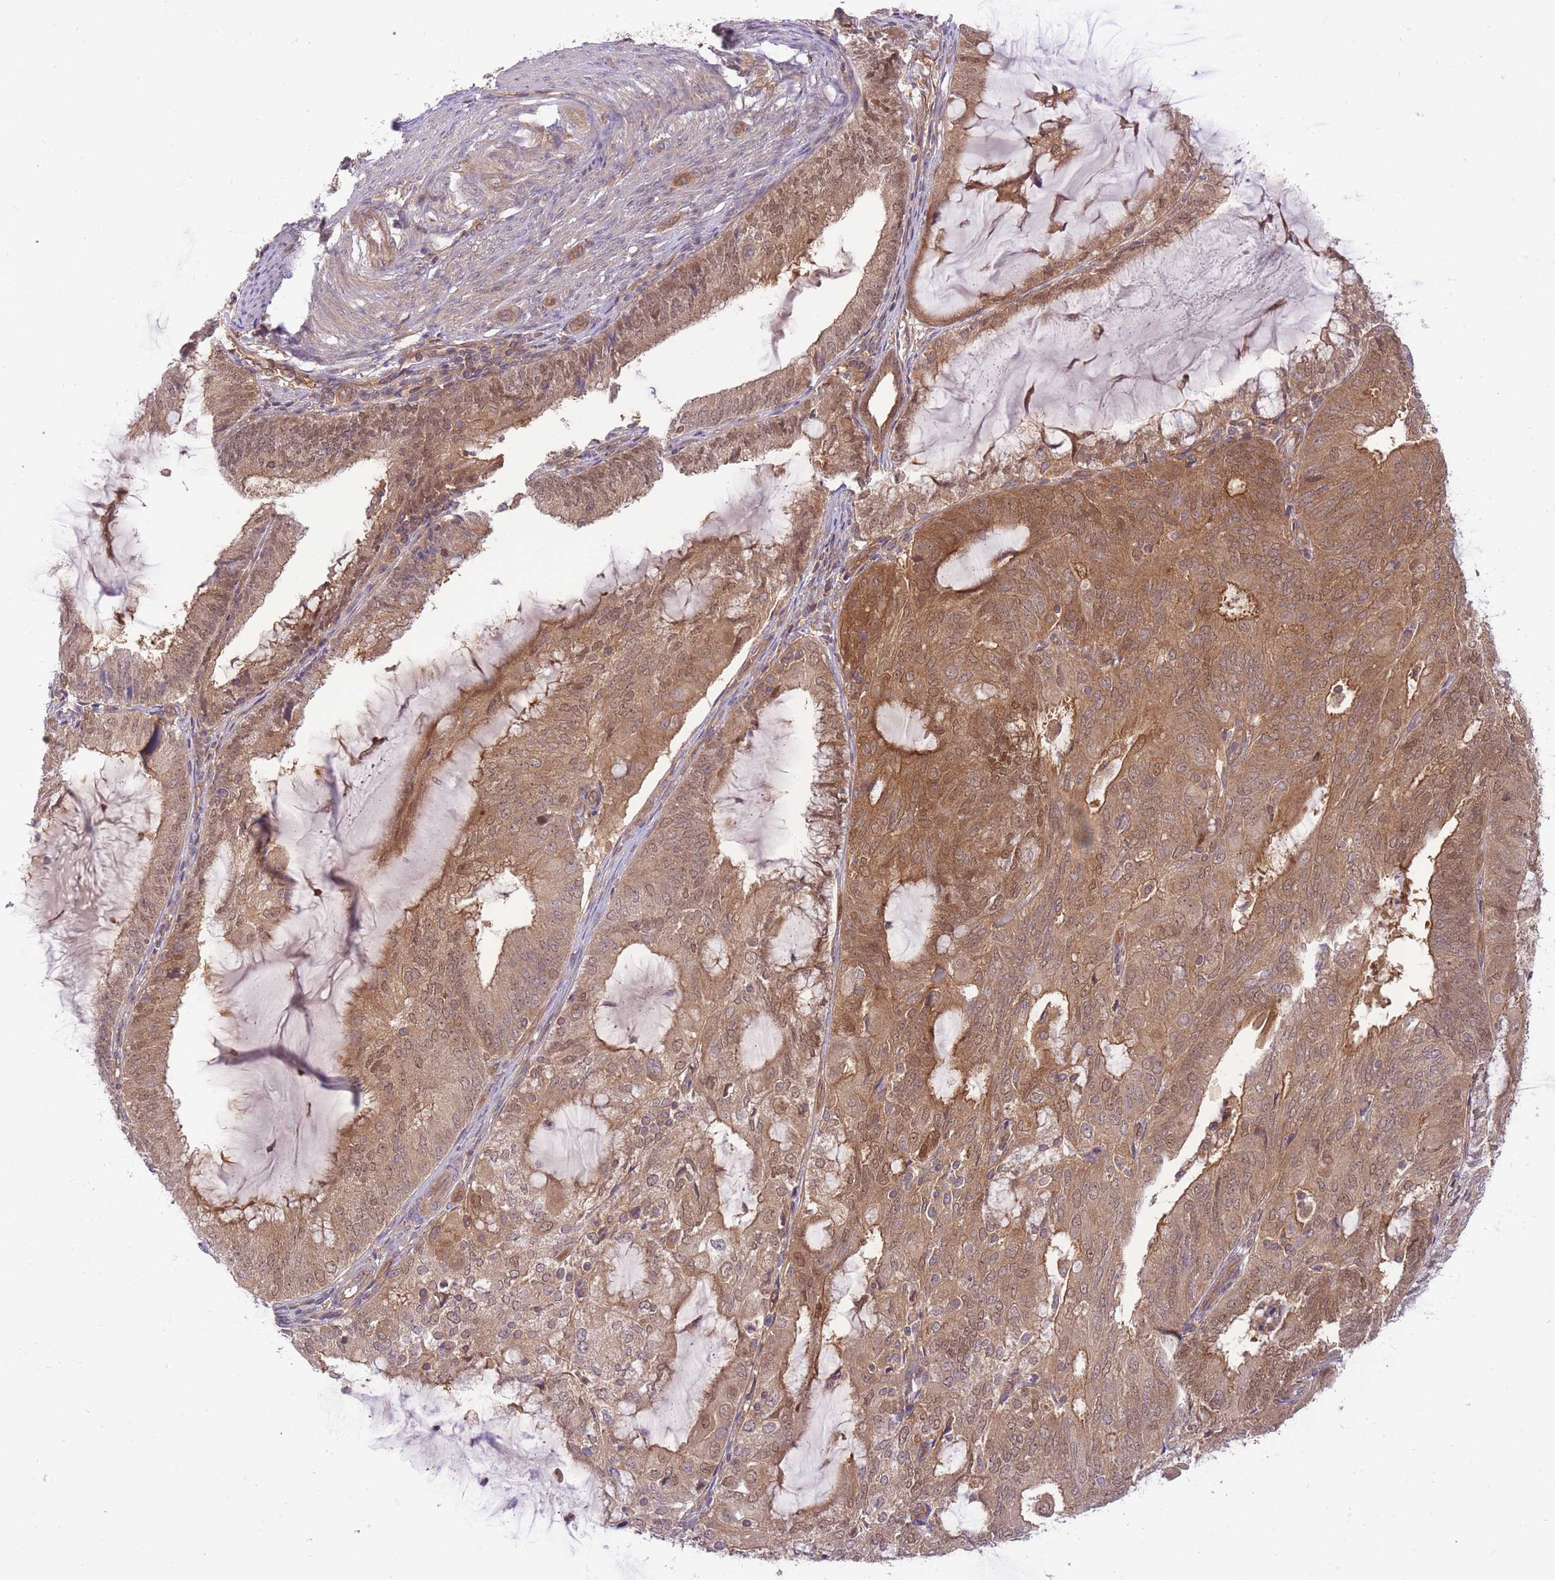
{"staining": {"intensity": "moderate", "quantity": ">75%", "location": "cytoplasmic/membranous,nuclear"}, "tissue": "endometrial cancer", "cell_type": "Tumor cells", "image_type": "cancer", "snomed": [{"axis": "morphology", "description": "Adenocarcinoma, NOS"}, {"axis": "topography", "description": "Endometrium"}], "caption": "The immunohistochemical stain shows moderate cytoplasmic/membranous and nuclear positivity in tumor cells of endometrial cancer tissue.", "gene": "PREP", "patient": {"sex": "female", "age": 81}}